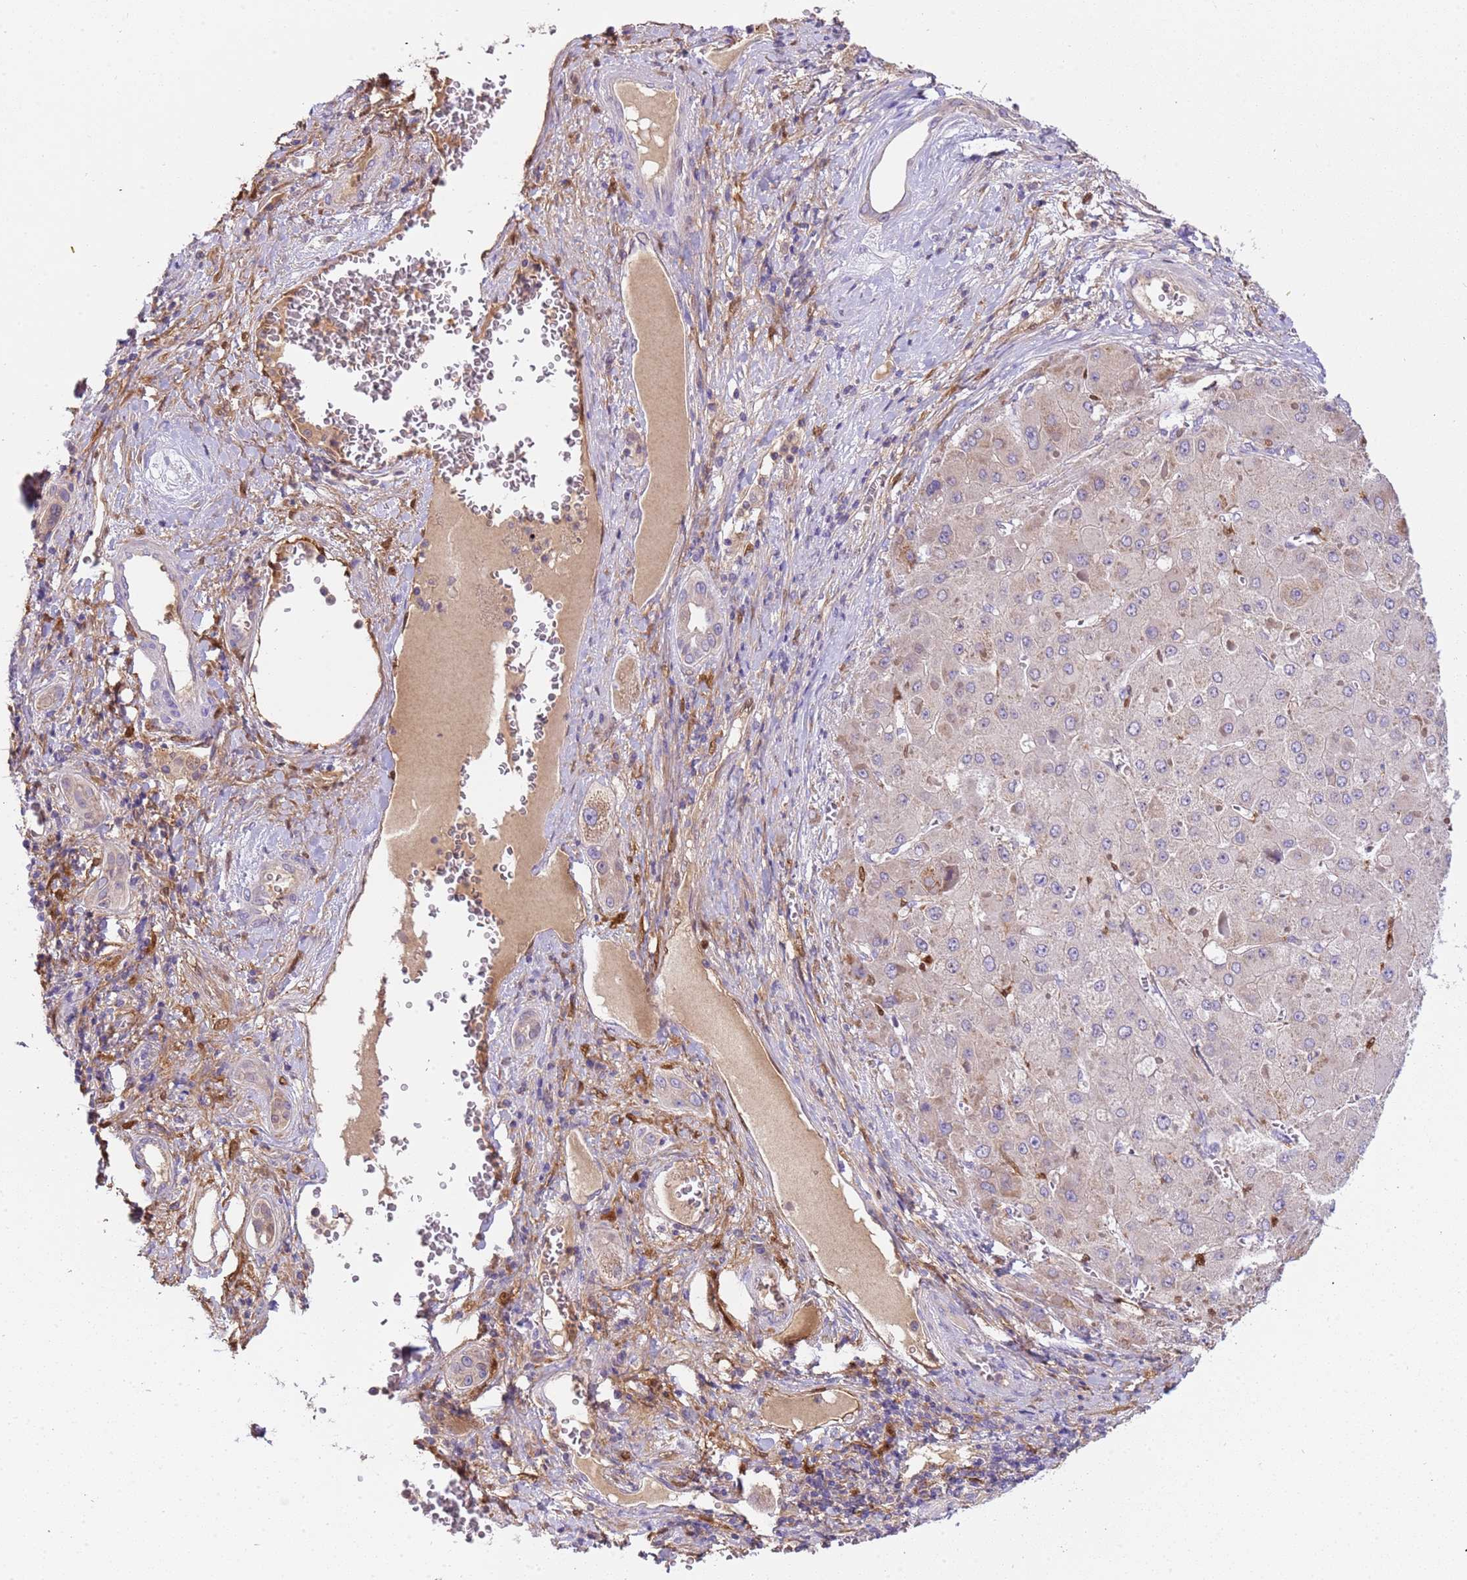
{"staining": {"intensity": "weak", "quantity": "<25%", "location": "cytoplasmic/membranous"}, "tissue": "liver cancer", "cell_type": "Tumor cells", "image_type": "cancer", "snomed": [{"axis": "morphology", "description": "Carcinoma, Hepatocellular, NOS"}, {"axis": "topography", "description": "Liver"}], "caption": "Immunohistochemical staining of liver cancer (hepatocellular carcinoma) demonstrates no significant staining in tumor cells.", "gene": "PLCXD3", "patient": {"sex": "female", "age": 73}}